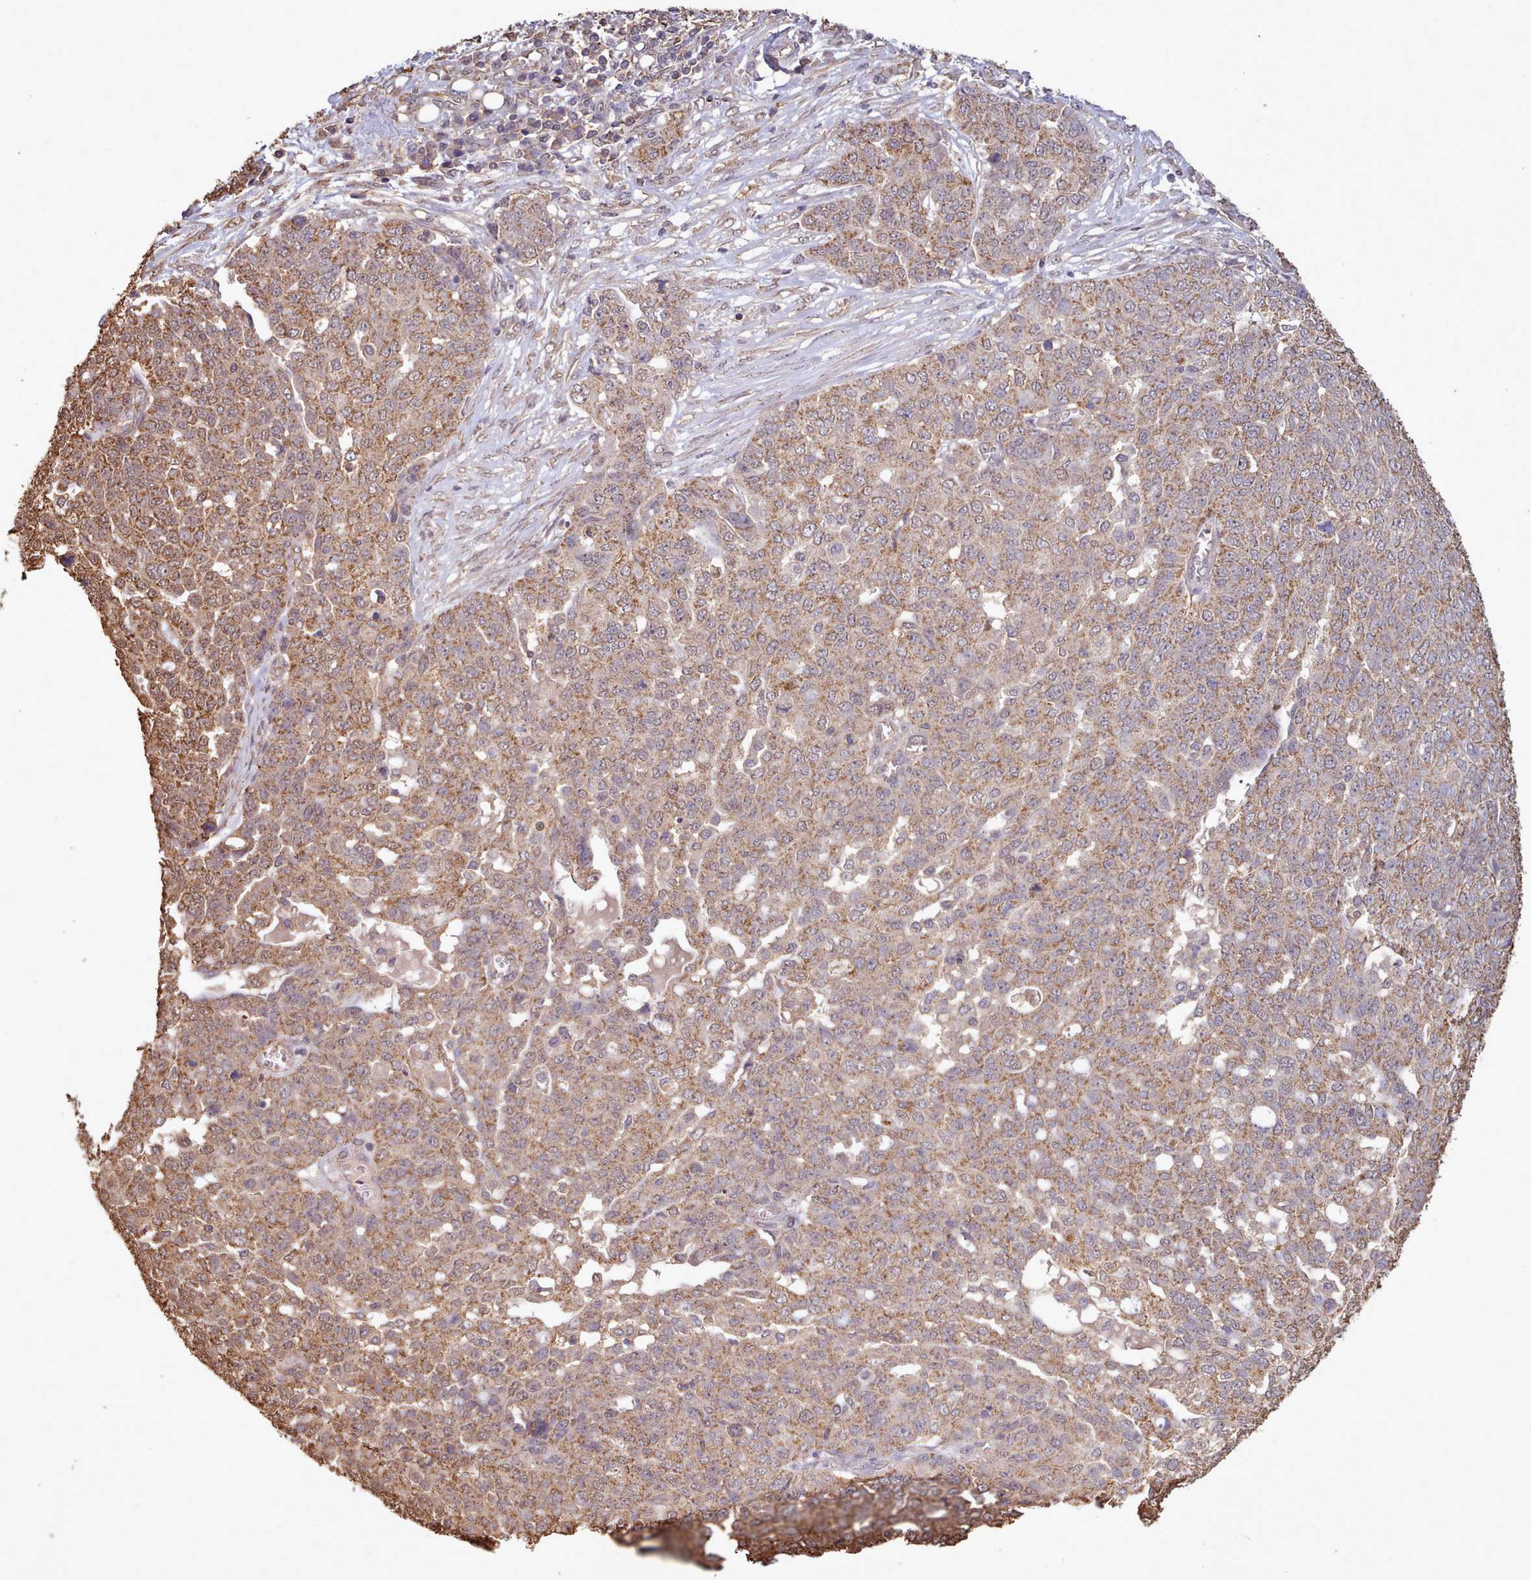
{"staining": {"intensity": "moderate", "quantity": ">75%", "location": "cytoplasmic/membranous"}, "tissue": "ovarian cancer", "cell_type": "Tumor cells", "image_type": "cancer", "snomed": [{"axis": "morphology", "description": "Cystadenocarcinoma, serous, NOS"}, {"axis": "topography", "description": "Soft tissue"}, {"axis": "topography", "description": "Ovary"}], "caption": "Immunohistochemical staining of ovarian cancer (serous cystadenocarcinoma) exhibits medium levels of moderate cytoplasmic/membranous protein expression in approximately >75% of tumor cells. The staining was performed using DAB (3,3'-diaminobenzidine) to visualize the protein expression in brown, while the nuclei were stained in blue with hematoxylin (Magnification: 20x).", "gene": "METRN", "patient": {"sex": "female", "age": 57}}